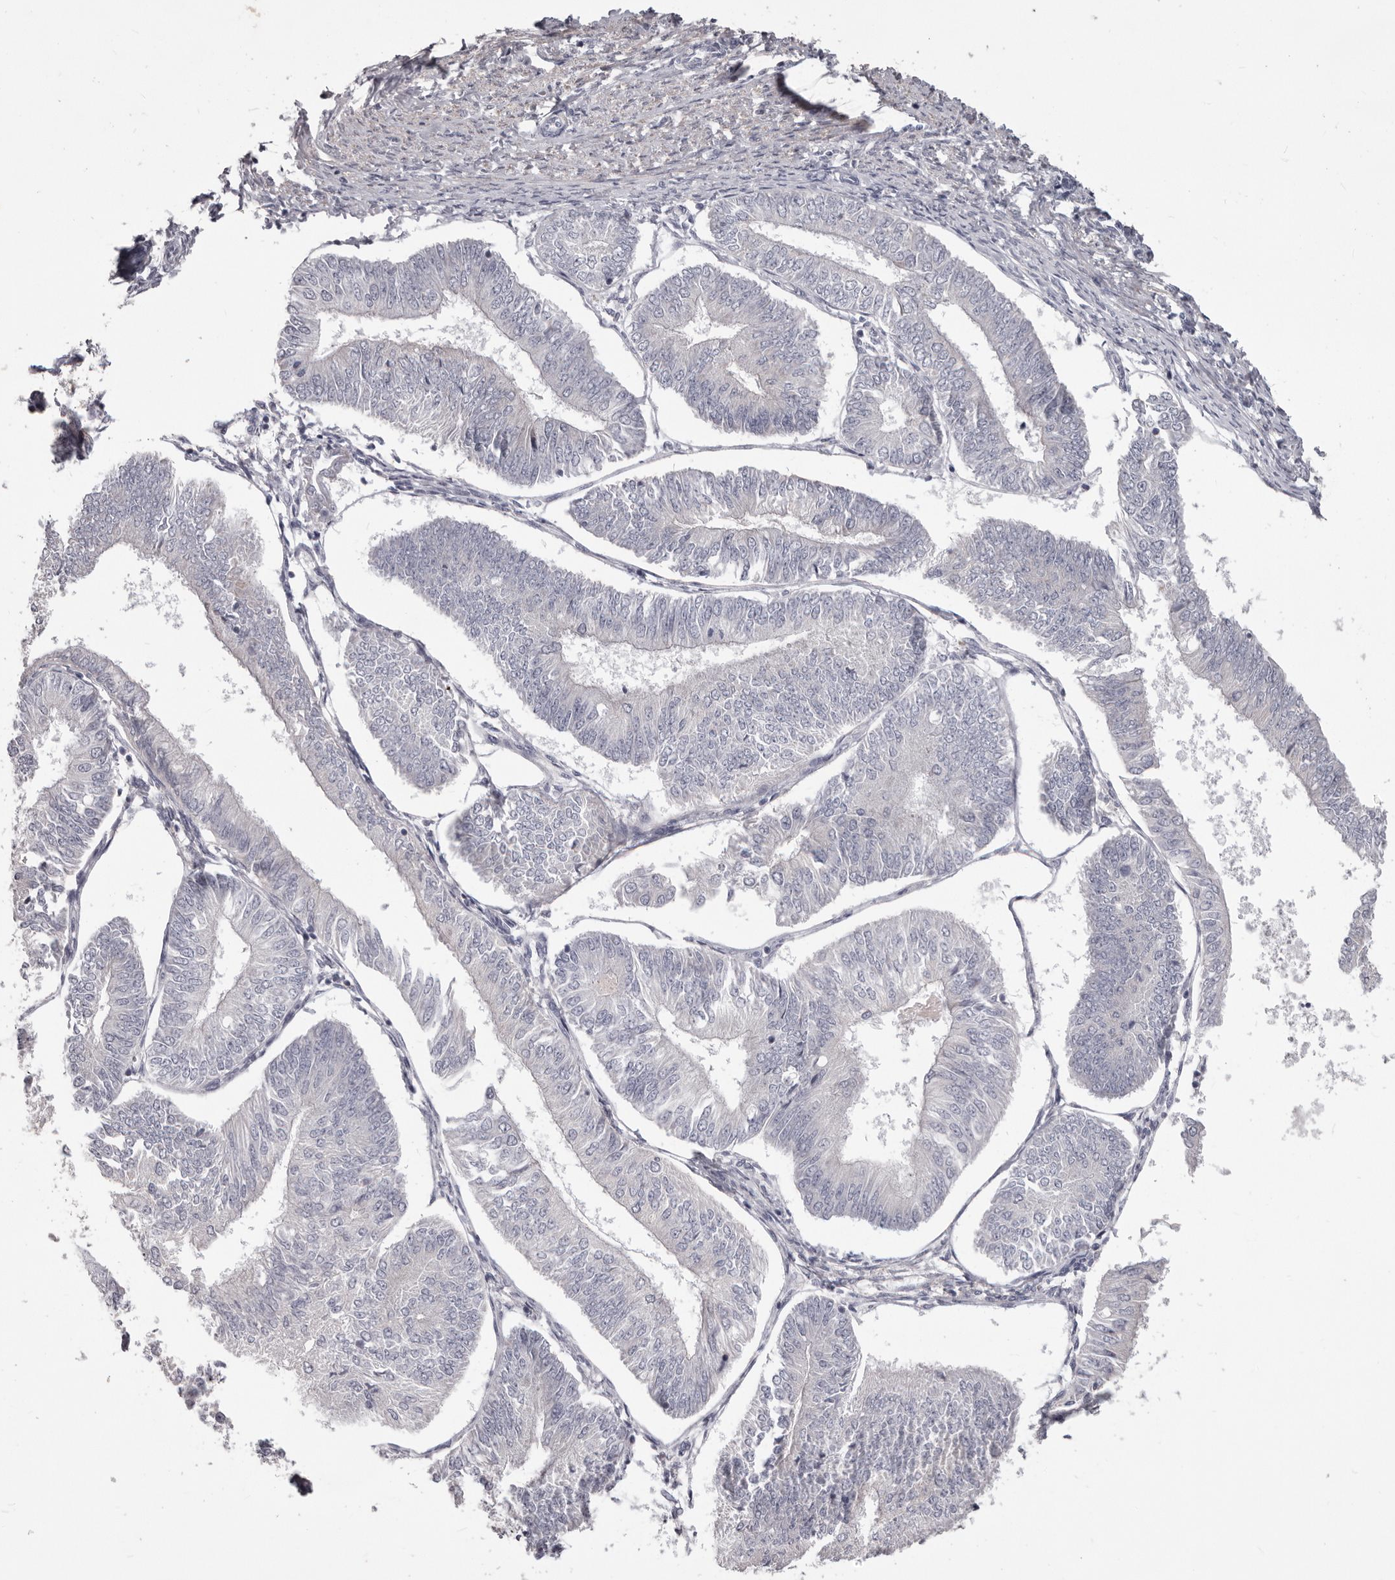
{"staining": {"intensity": "negative", "quantity": "none", "location": "none"}, "tissue": "endometrial cancer", "cell_type": "Tumor cells", "image_type": "cancer", "snomed": [{"axis": "morphology", "description": "Adenocarcinoma, NOS"}, {"axis": "topography", "description": "Endometrium"}], "caption": "This is an IHC micrograph of endometrial adenocarcinoma. There is no expression in tumor cells.", "gene": "PRMT2", "patient": {"sex": "female", "age": 58}}